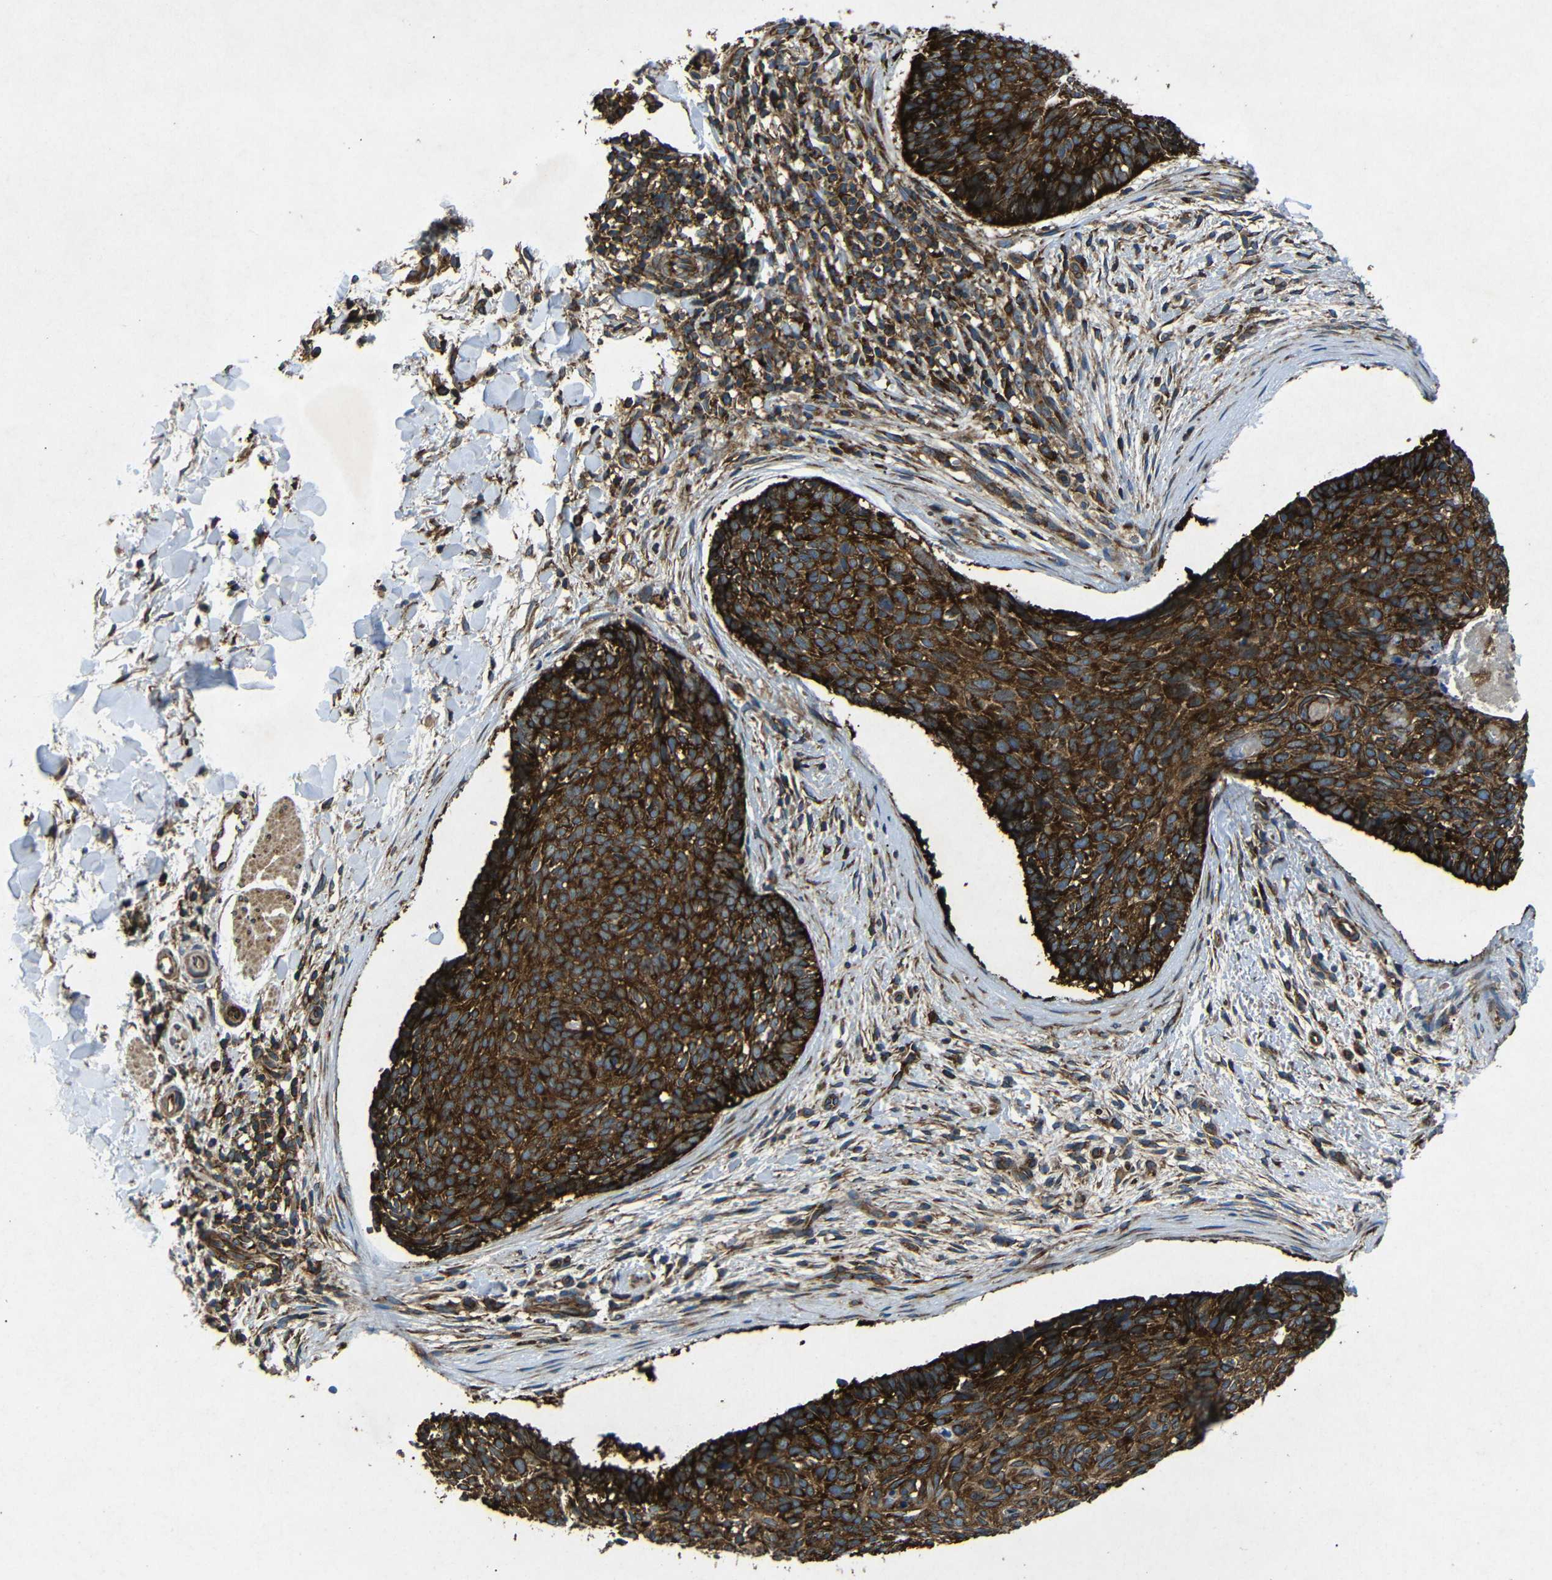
{"staining": {"intensity": "strong", "quantity": ">75%", "location": "cytoplasmic/membranous"}, "tissue": "skin cancer", "cell_type": "Tumor cells", "image_type": "cancer", "snomed": [{"axis": "morphology", "description": "Normal tissue, NOS"}, {"axis": "morphology", "description": "Basal cell carcinoma"}, {"axis": "topography", "description": "Skin"}], "caption": "Skin cancer (basal cell carcinoma) stained with a brown dye shows strong cytoplasmic/membranous positive positivity in about >75% of tumor cells.", "gene": "BTF3", "patient": {"sex": "female", "age": 56}}